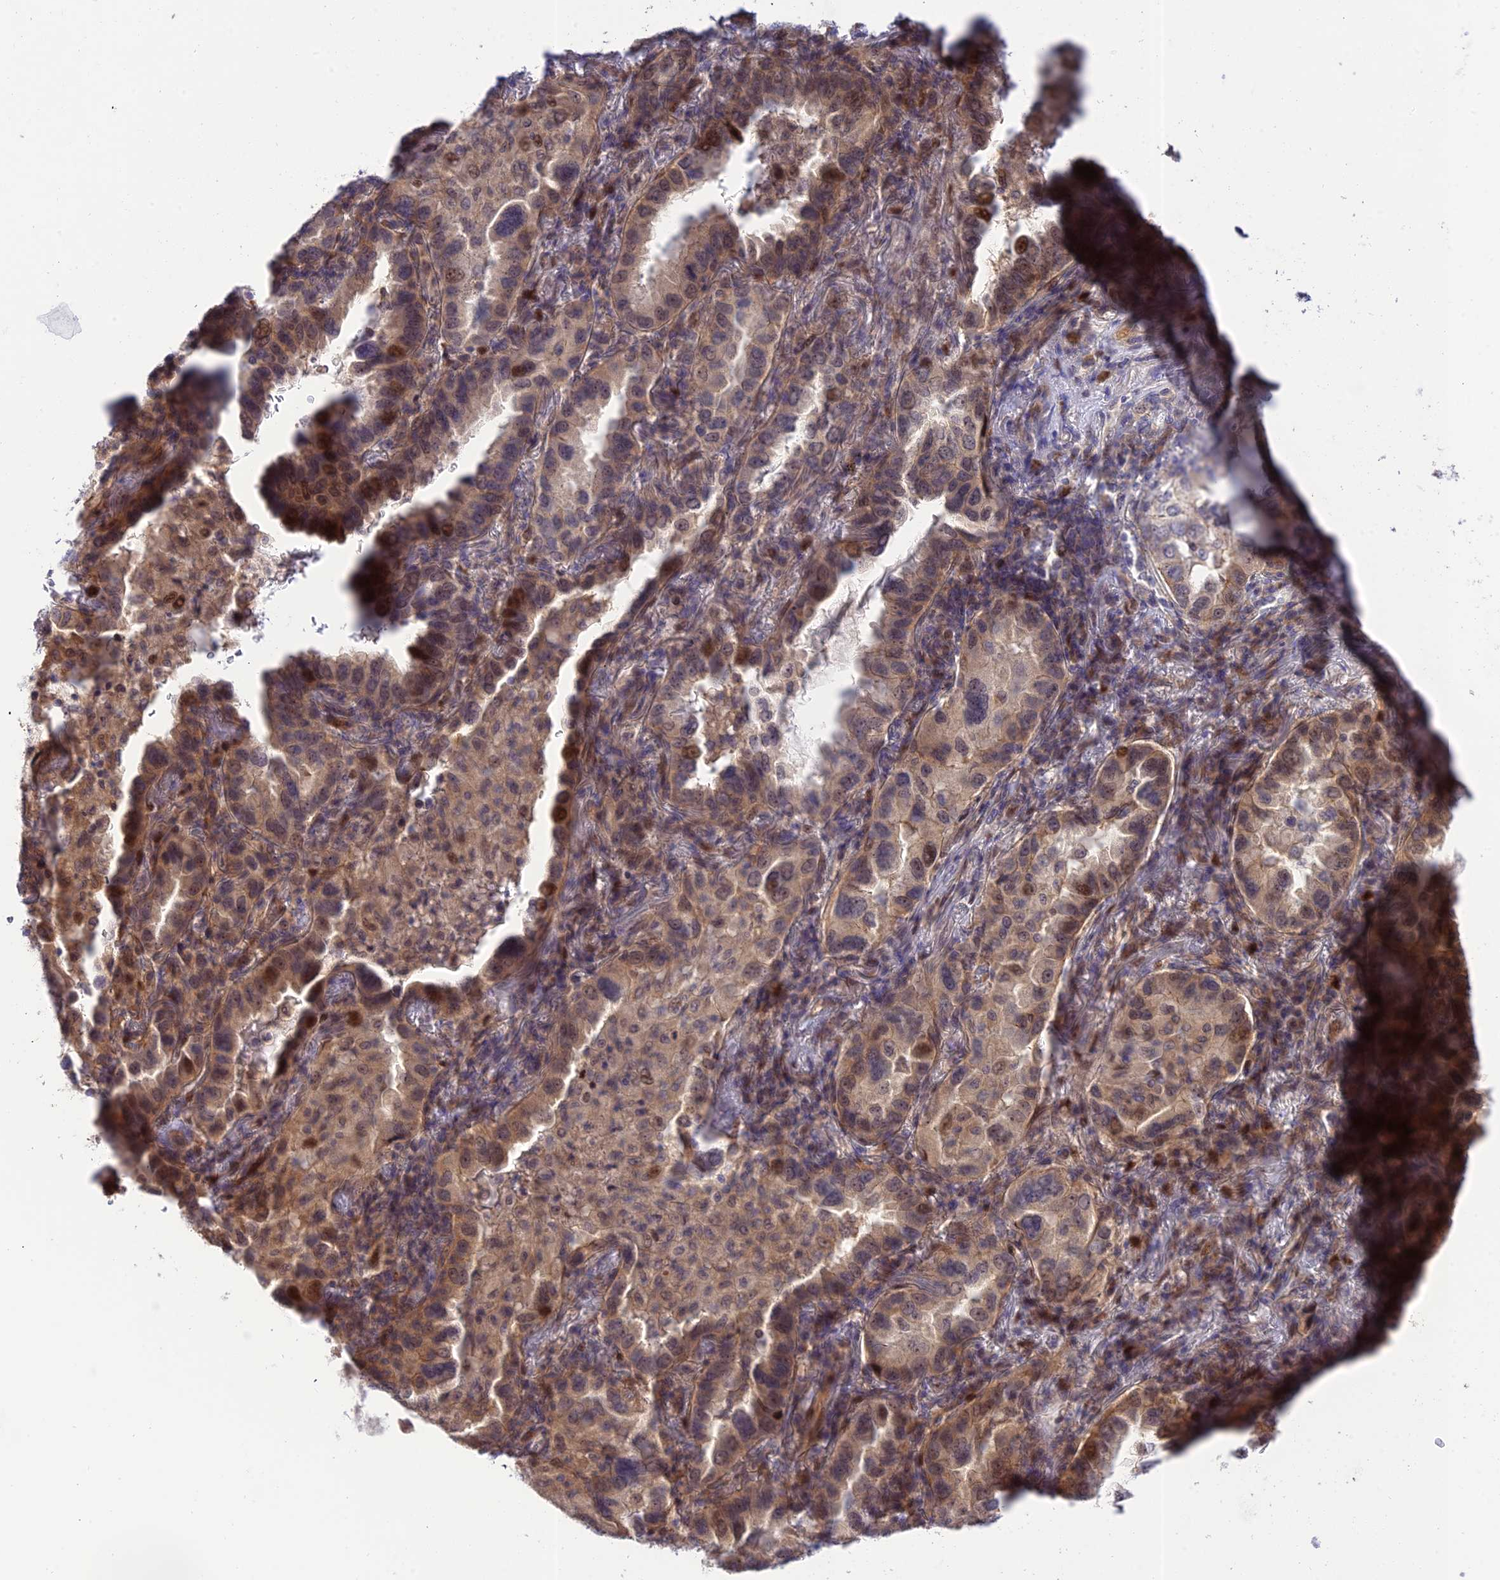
{"staining": {"intensity": "moderate", "quantity": "25%-75%", "location": "nuclear"}, "tissue": "lung cancer", "cell_type": "Tumor cells", "image_type": "cancer", "snomed": [{"axis": "morphology", "description": "Adenocarcinoma, NOS"}, {"axis": "topography", "description": "Lung"}], "caption": "Immunohistochemical staining of human lung adenocarcinoma reveals moderate nuclear protein expression in about 25%-75% of tumor cells.", "gene": "ZNF584", "patient": {"sex": "female", "age": 69}}